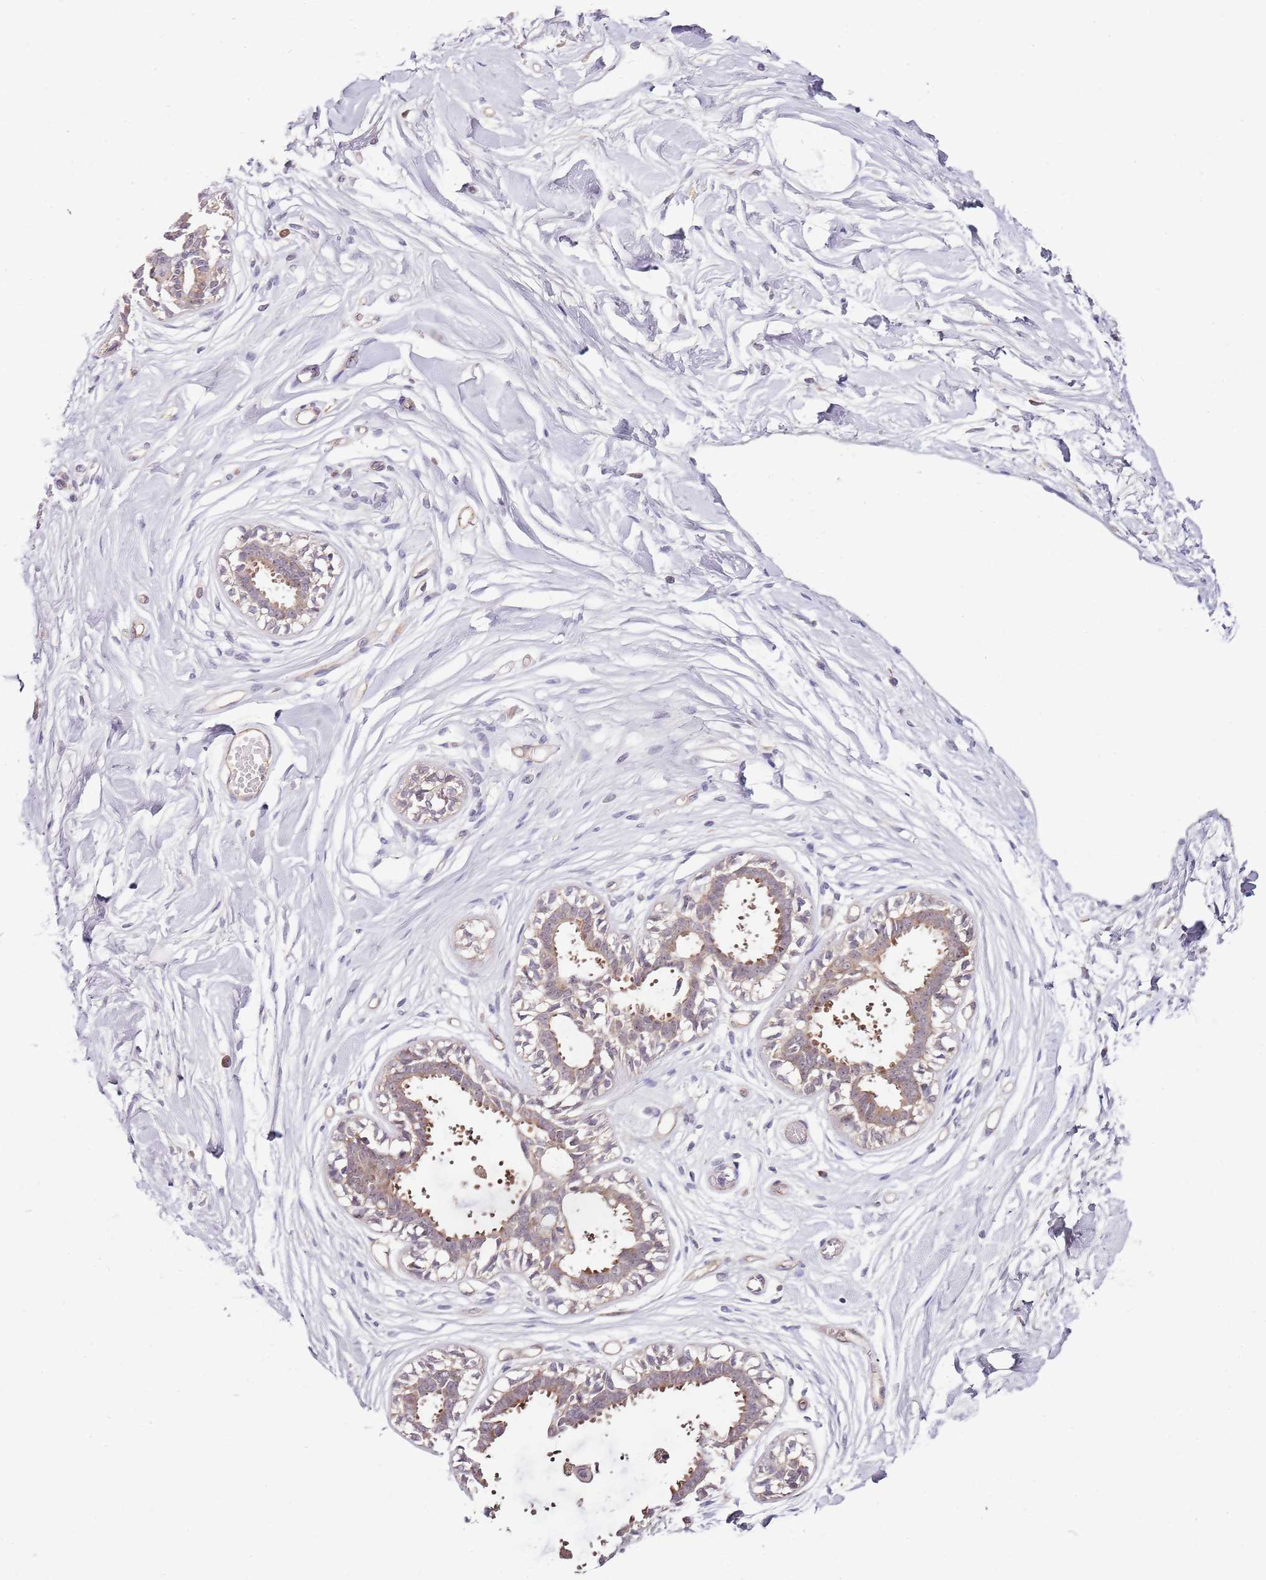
{"staining": {"intensity": "negative", "quantity": "none", "location": "none"}, "tissue": "breast", "cell_type": "Adipocytes", "image_type": "normal", "snomed": [{"axis": "morphology", "description": "Normal tissue, NOS"}, {"axis": "topography", "description": "Breast"}], "caption": "High power microscopy image of an IHC image of normal breast, revealing no significant expression in adipocytes.", "gene": "FBXL22", "patient": {"sex": "female", "age": 45}}